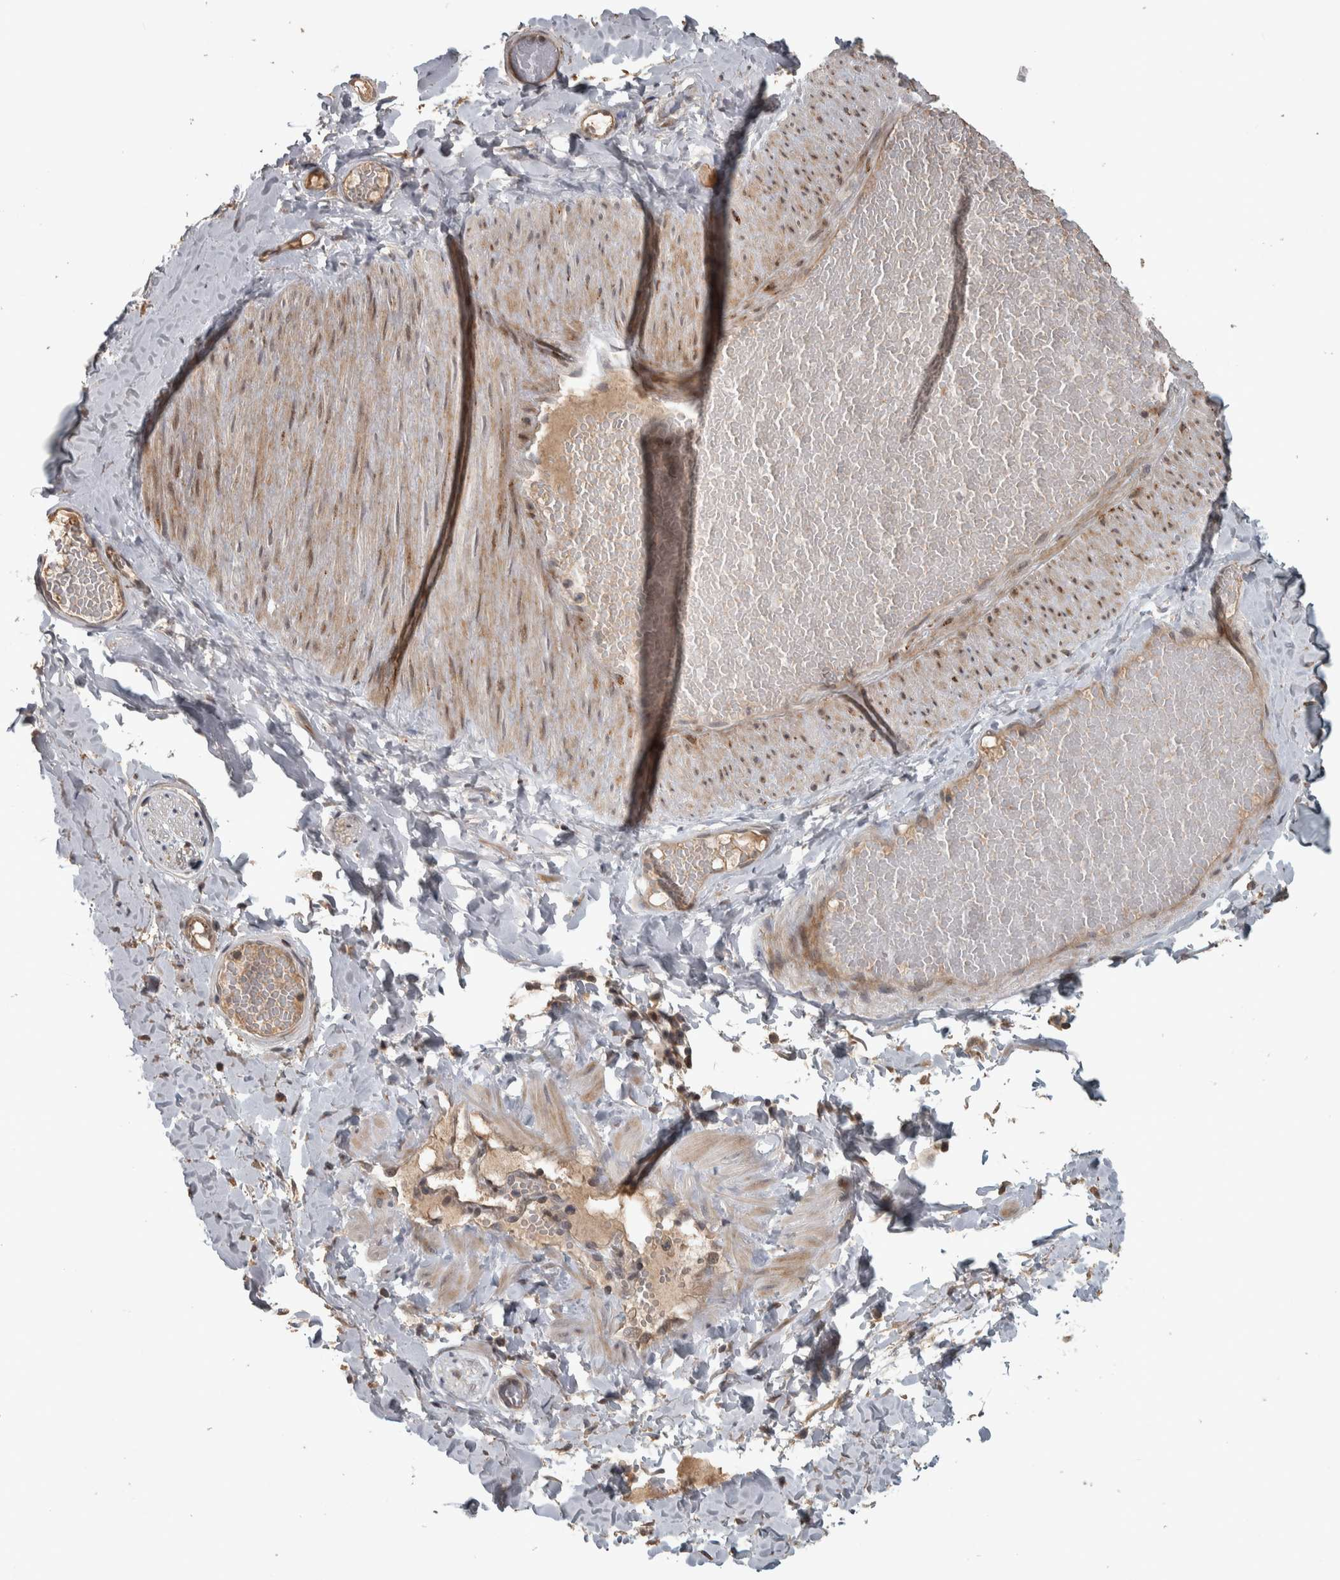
{"staining": {"intensity": "moderate", "quantity": ">75%", "location": "cytoplasmic/membranous"}, "tissue": "adipose tissue", "cell_type": "Adipocytes", "image_type": "normal", "snomed": [{"axis": "morphology", "description": "Normal tissue, NOS"}, {"axis": "topography", "description": "Adipose tissue"}, {"axis": "topography", "description": "Vascular tissue"}, {"axis": "topography", "description": "Peripheral nerve tissue"}], "caption": "Adipocytes reveal medium levels of moderate cytoplasmic/membranous positivity in about >75% of cells in normal adipose tissue. (DAB IHC with brightfield microscopy, high magnification).", "gene": "ERAL1", "patient": {"sex": "male", "age": 25}}